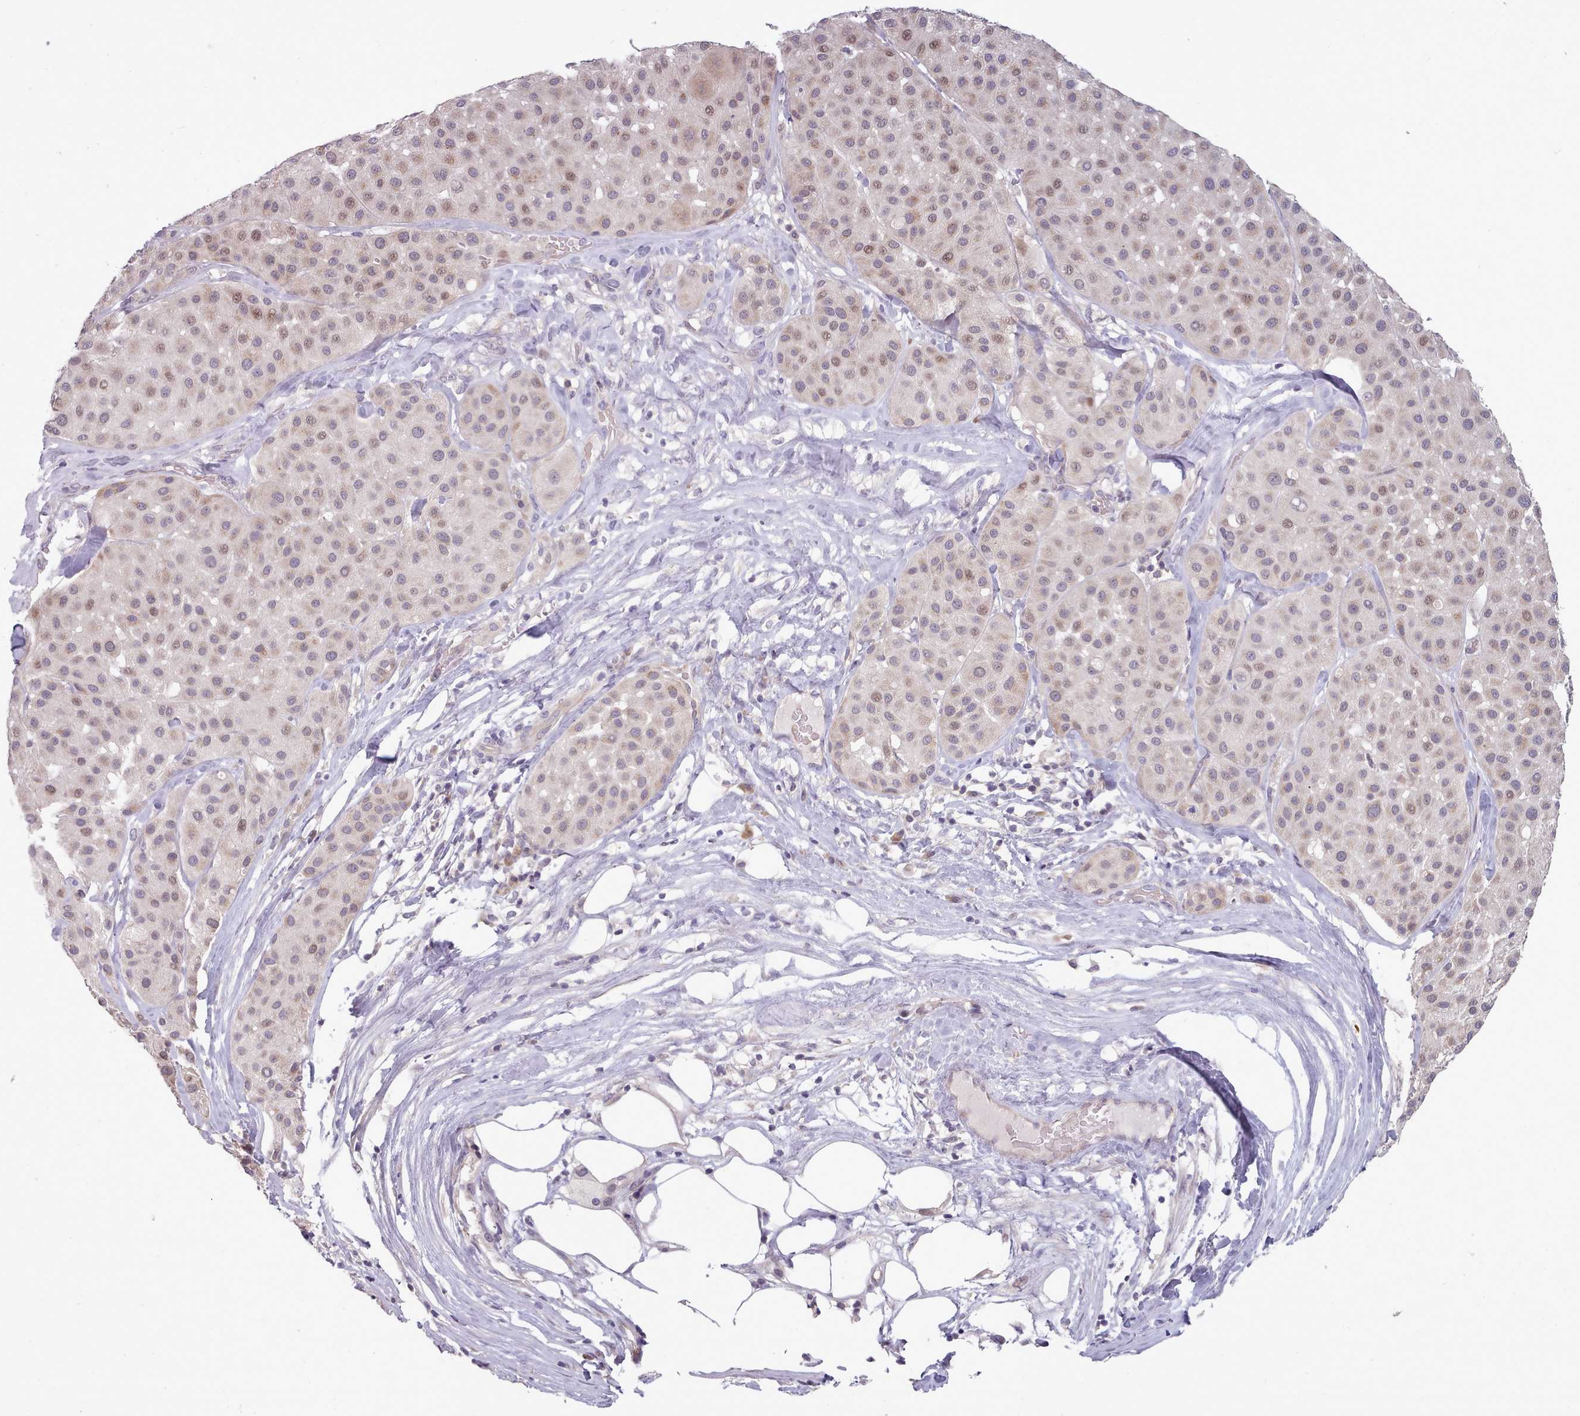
{"staining": {"intensity": "weak", "quantity": "<25%", "location": "cytoplasmic/membranous"}, "tissue": "melanoma", "cell_type": "Tumor cells", "image_type": "cancer", "snomed": [{"axis": "morphology", "description": "Malignant melanoma, Metastatic site"}, {"axis": "topography", "description": "Smooth muscle"}], "caption": "Malignant melanoma (metastatic site) was stained to show a protein in brown. There is no significant staining in tumor cells. The staining was performed using DAB (3,3'-diaminobenzidine) to visualize the protein expression in brown, while the nuclei were stained in blue with hematoxylin (Magnification: 20x).", "gene": "CLNS1A", "patient": {"sex": "male", "age": 41}}